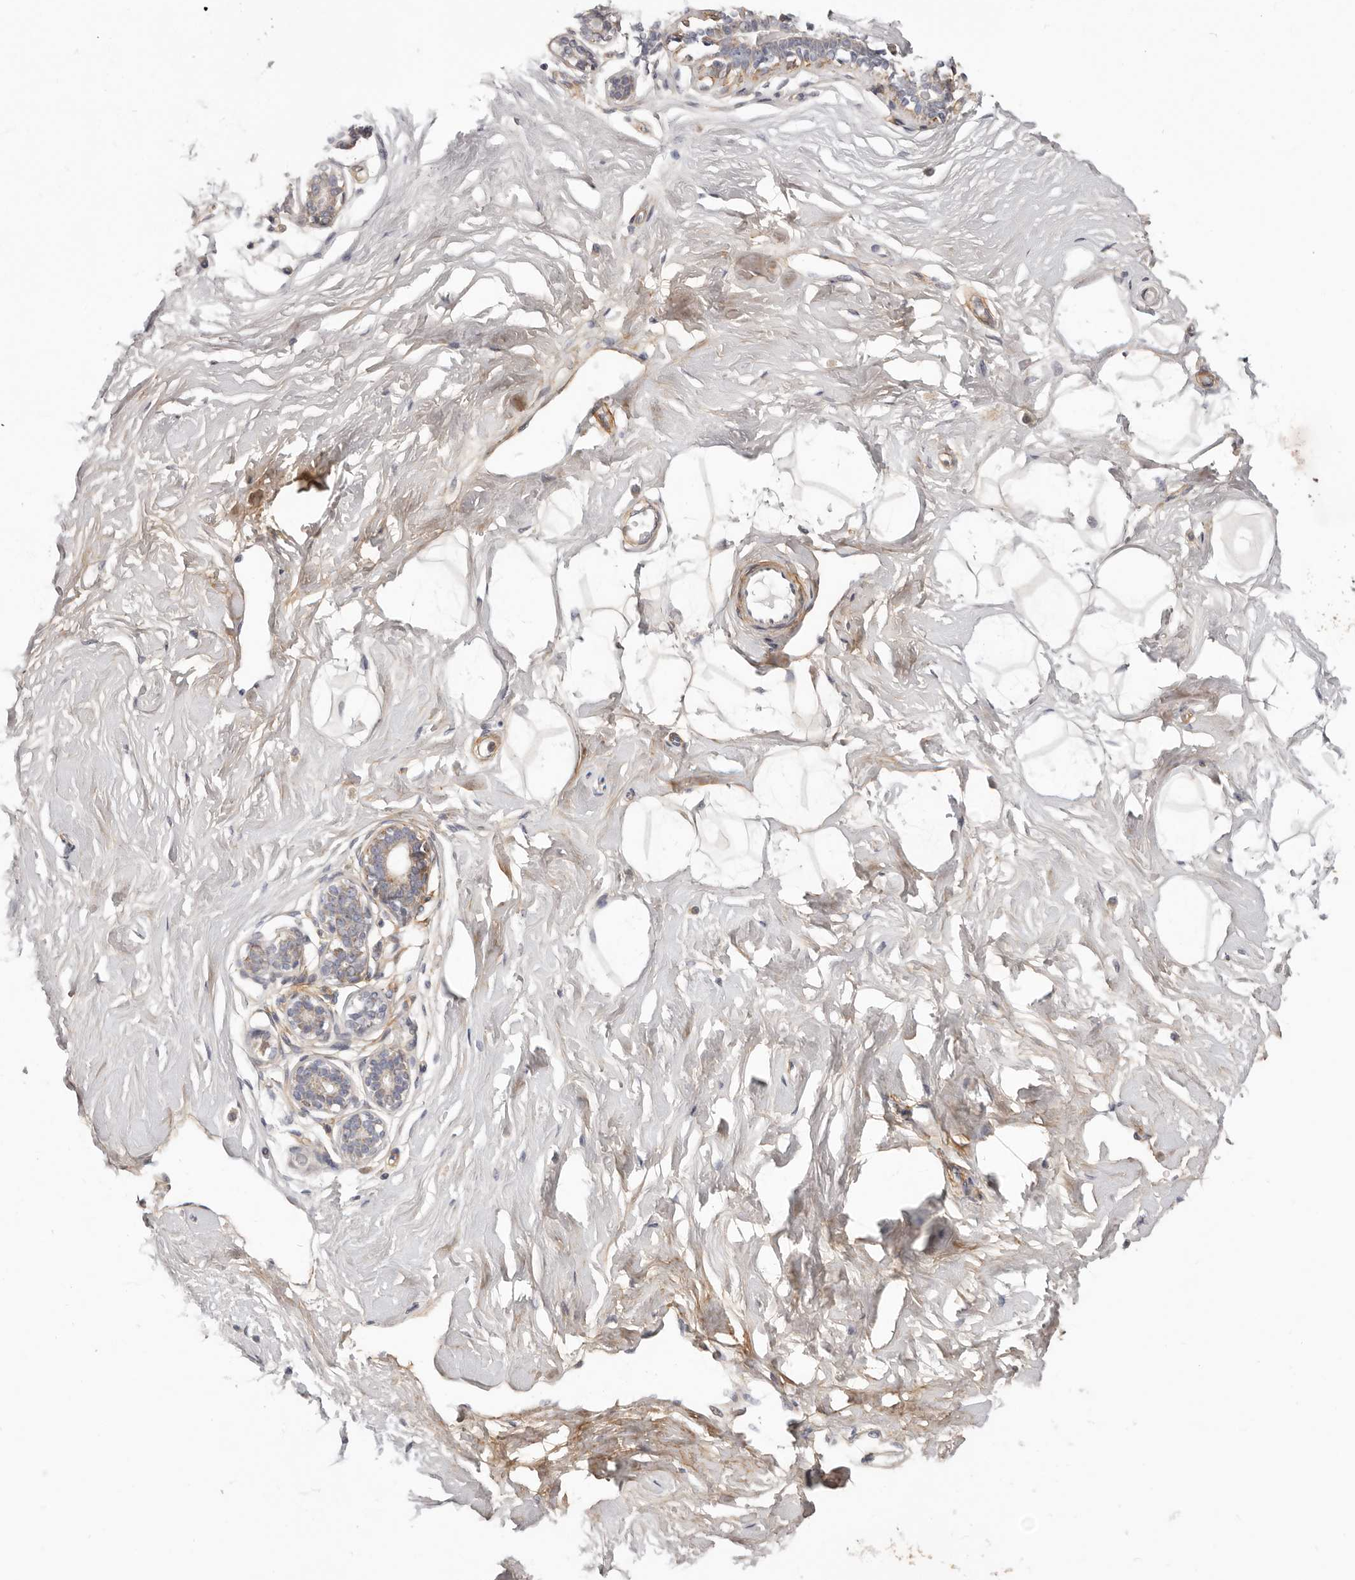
{"staining": {"intensity": "negative", "quantity": "none", "location": "none"}, "tissue": "breast", "cell_type": "Adipocytes", "image_type": "normal", "snomed": [{"axis": "morphology", "description": "Normal tissue, NOS"}, {"axis": "morphology", "description": "Adenoma, NOS"}, {"axis": "topography", "description": "Breast"}], "caption": "Image shows no protein positivity in adipocytes of benign breast. (DAB (3,3'-diaminobenzidine) immunohistochemistry with hematoxylin counter stain).", "gene": "MRPS10", "patient": {"sex": "female", "age": 23}}